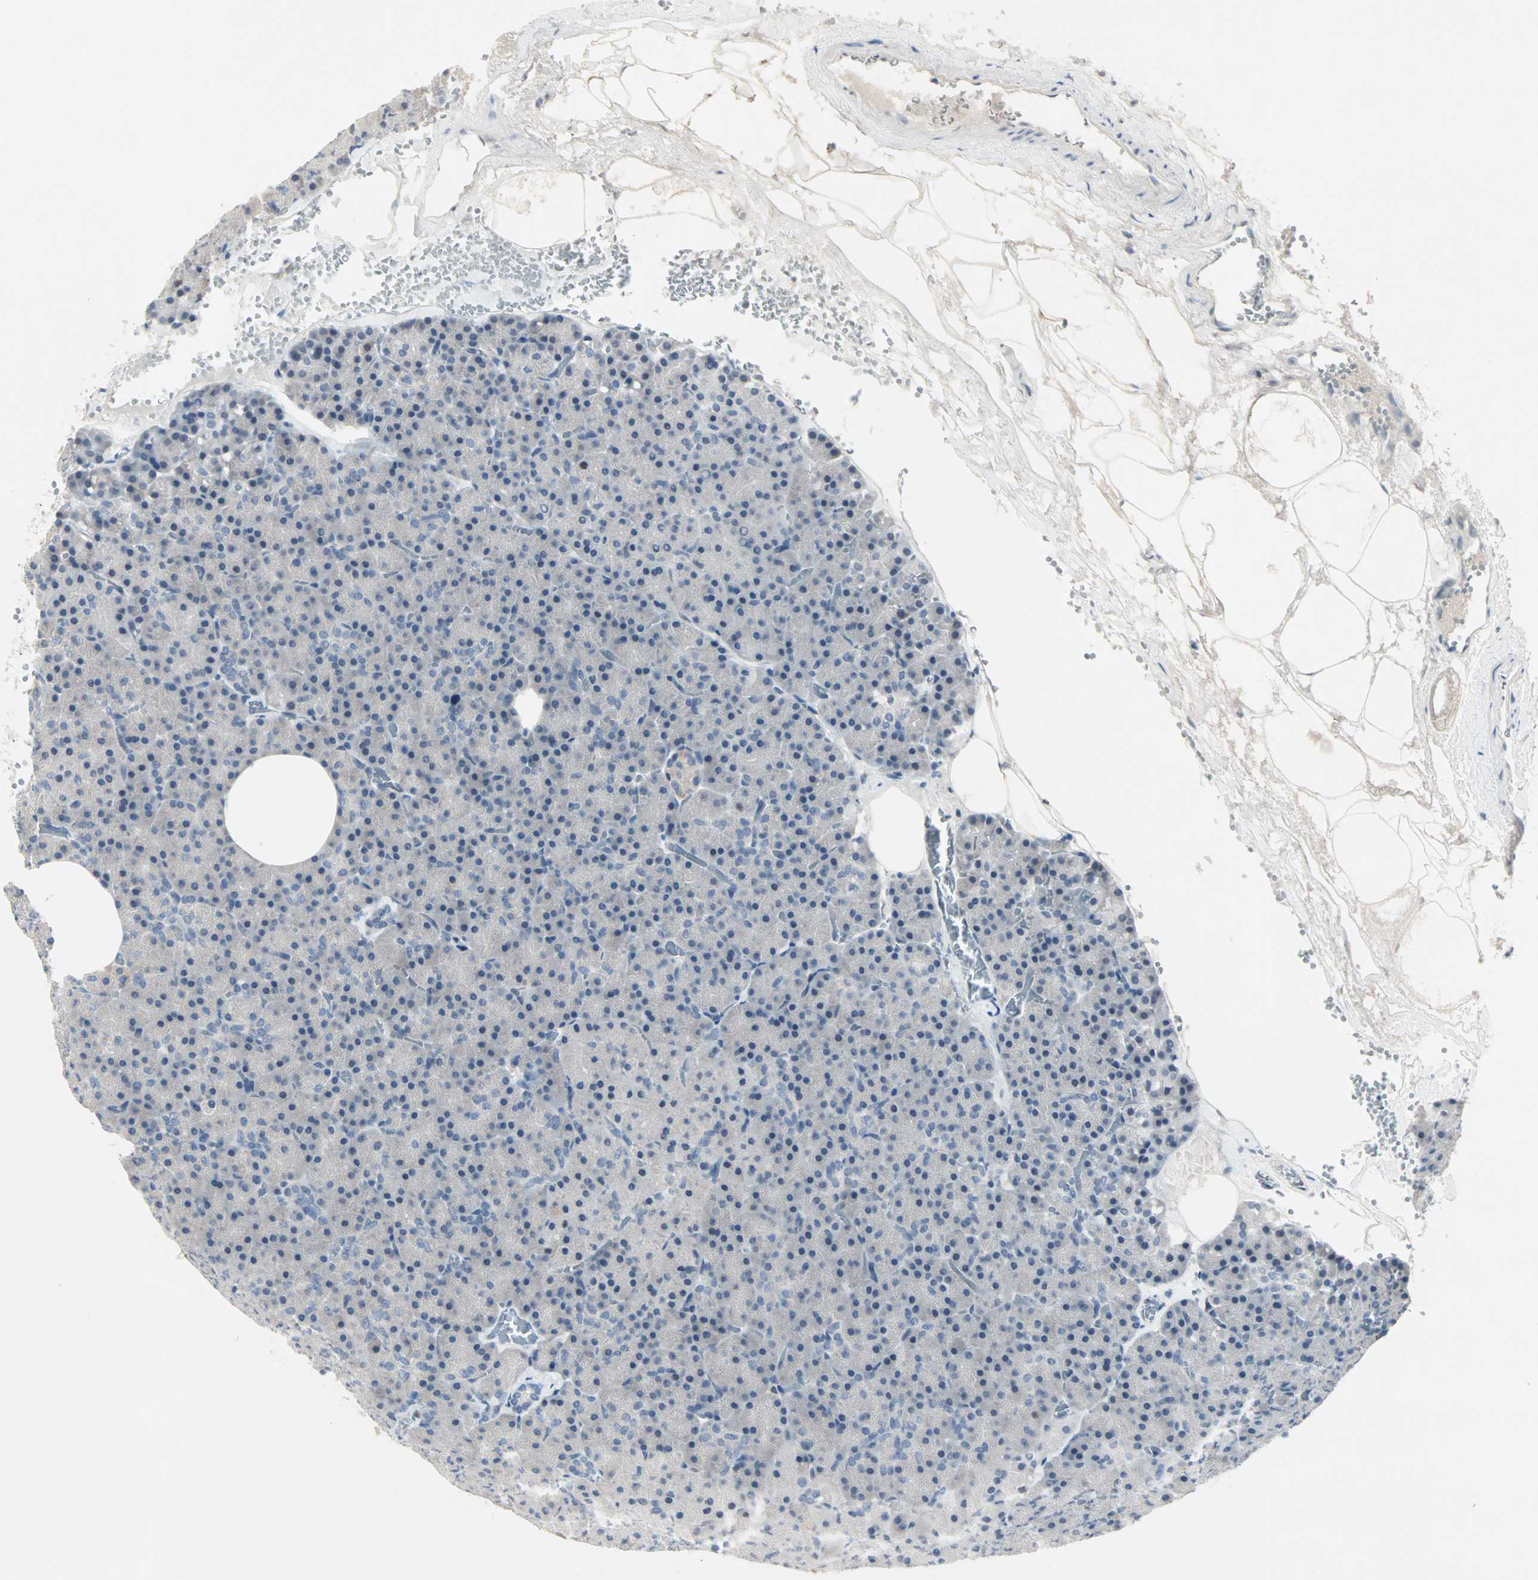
{"staining": {"intensity": "negative", "quantity": "none", "location": "none"}, "tissue": "pancreas", "cell_type": "Exocrine glandular cells", "image_type": "normal", "snomed": [{"axis": "morphology", "description": "Normal tissue, NOS"}, {"axis": "topography", "description": "Pancreas"}], "caption": "A high-resolution micrograph shows immunohistochemistry staining of normal pancreas, which exhibits no significant positivity in exocrine glandular cells.", "gene": "CCNE2", "patient": {"sex": "female", "age": 35}}